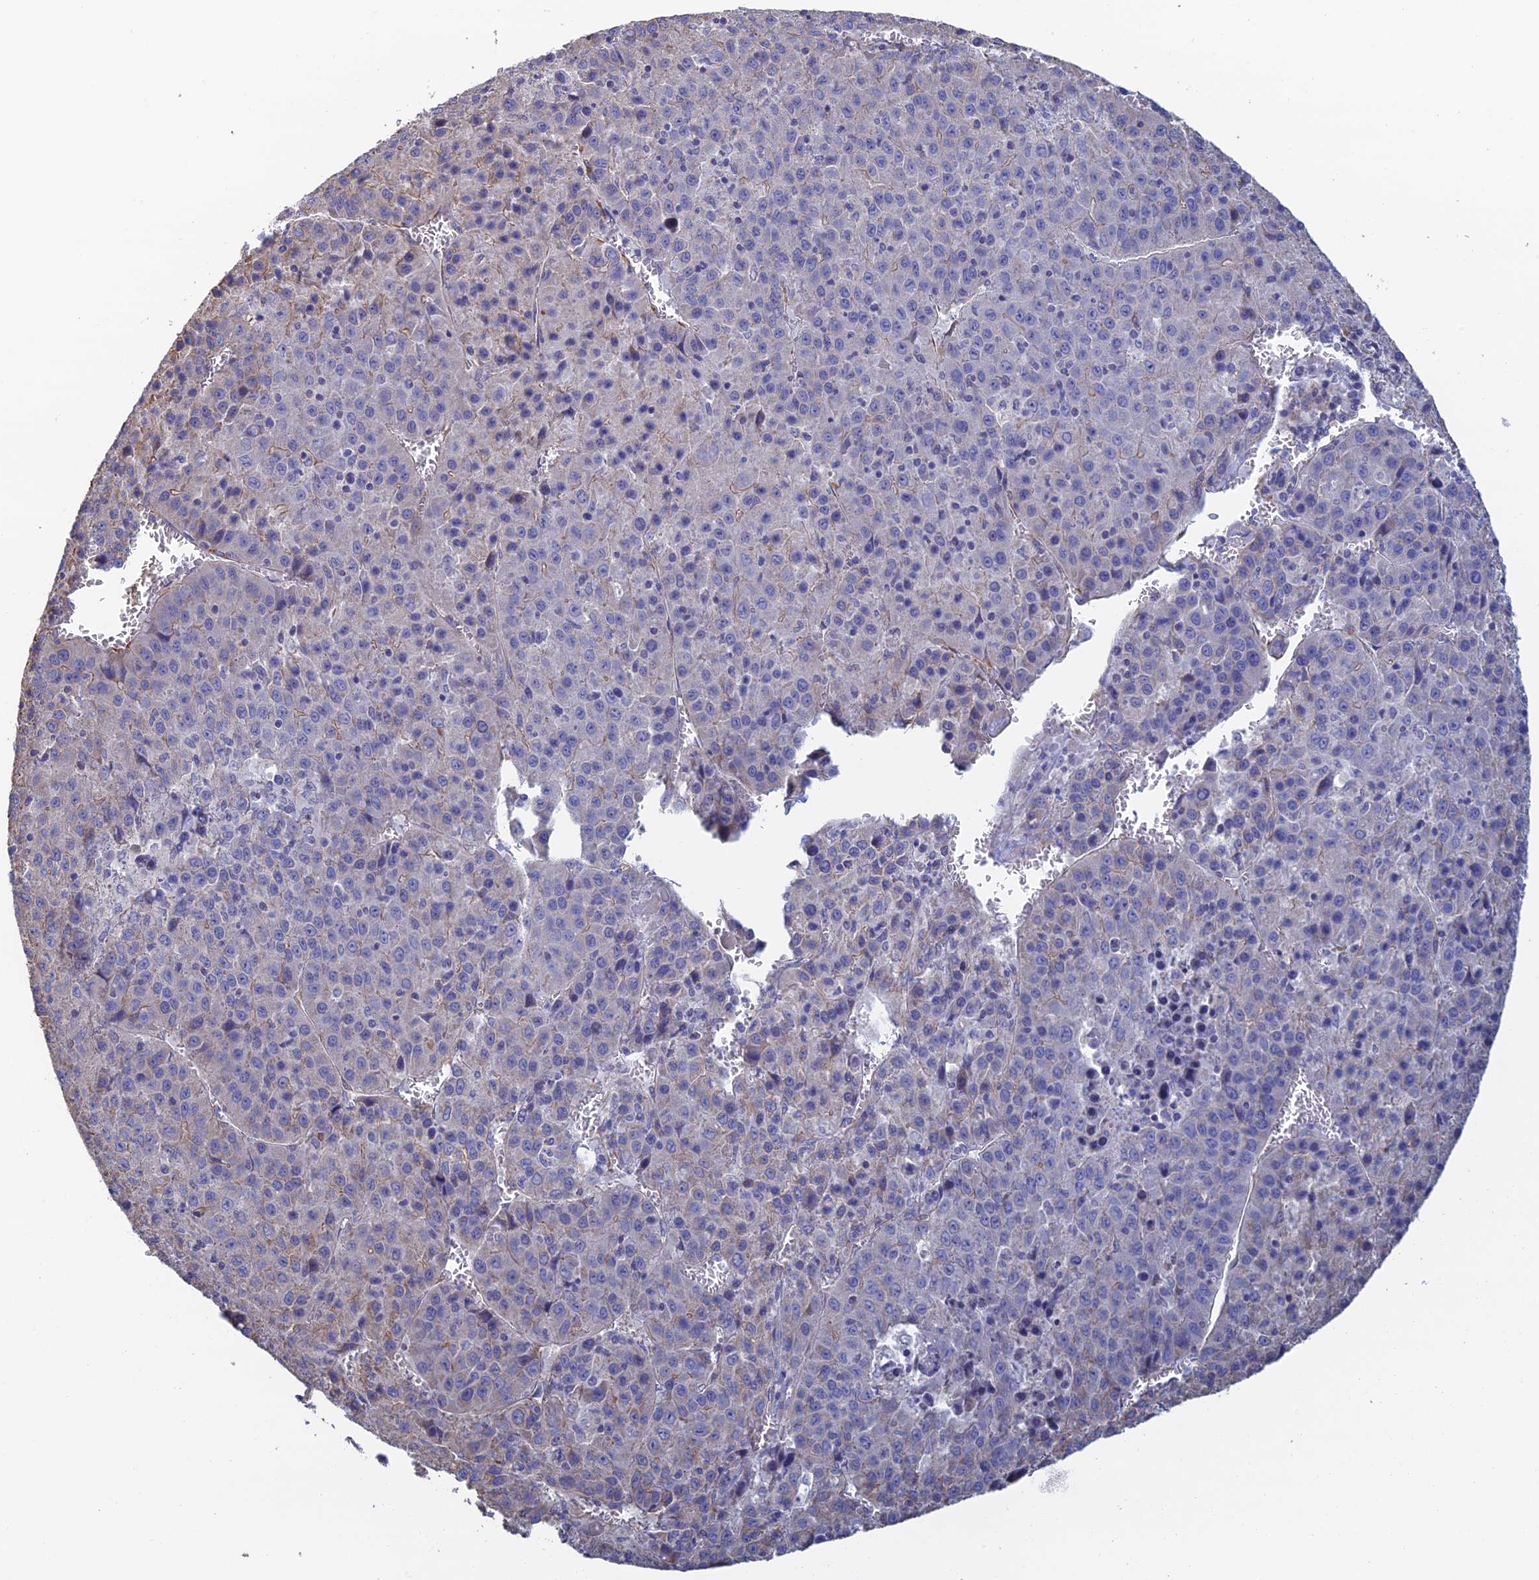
{"staining": {"intensity": "negative", "quantity": "none", "location": "none"}, "tissue": "liver cancer", "cell_type": "Tumor cells", "image_type": "cancer", "snomed": [{"axis": "morphology", "description": "Carcinoma, Hepatocellular, NOS"}, {"axis": "topography", "description": "Liver"}], "caption": "A high-resolution image shows IHC staining of hepatocellular carcinoma (liver), which shows no significant expression in tumor cells.", "gene": "PCDHA5", "patient": {"sex": "female", "age": 53}}